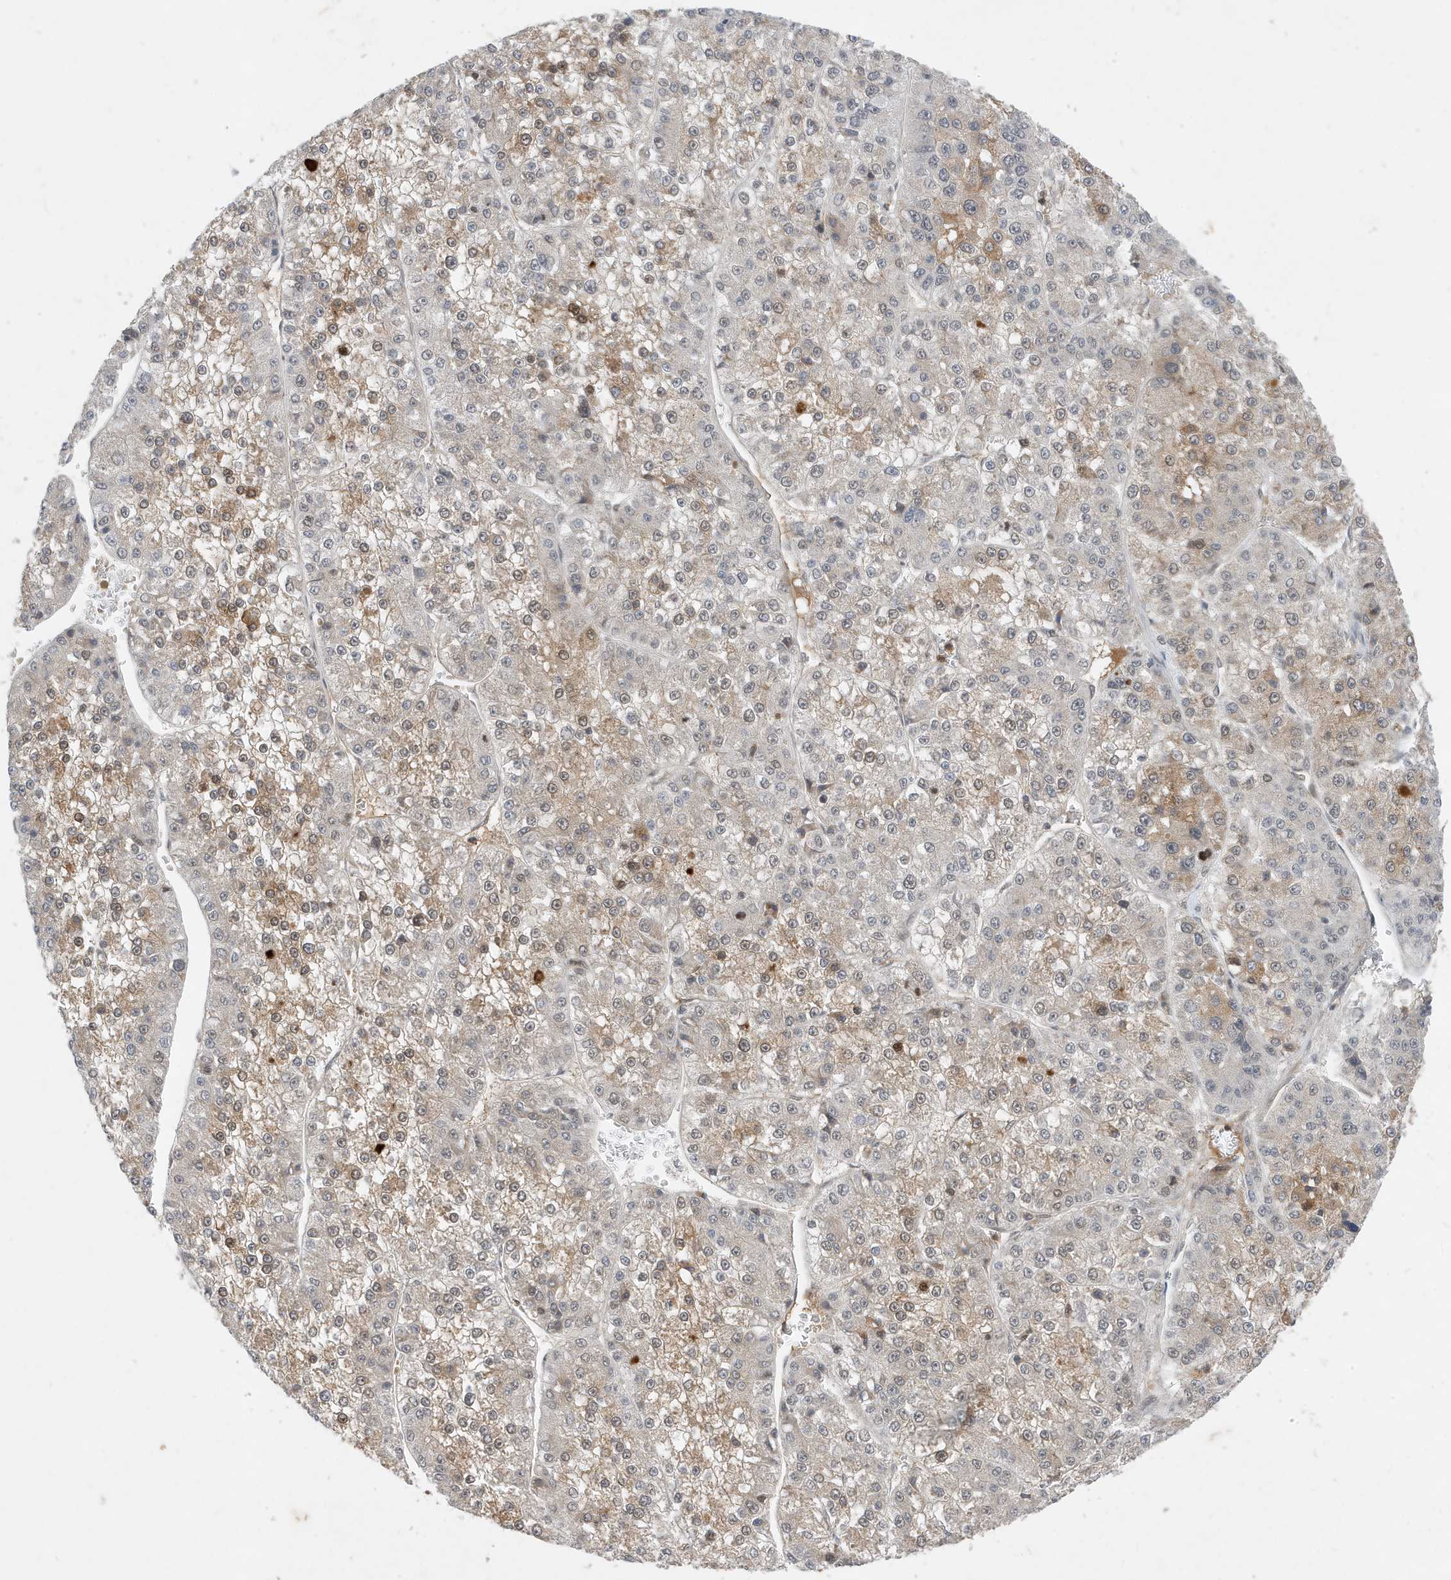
{"staining": {"intensity": "moderate", "quantity": "25%-75%", "location": "cytoplasmic/membranous,nuclear"}, "tissue": "liver cancer", "cell_type": "Tumor cells", "image_type": "cancer", "snomed": [{"axis": "morphology", "description": "Carcinoma, Hepatocellular, NOS"}, {"axis": "topography", "description": "Liver"}], "caption": "Moderate cytoplasmic/membranous and nuclear expression is present in about 25%-75% of tumor cells in liver cancer.", "gene": "MAST3", "patient": {"sex": "female", "age": 73}}